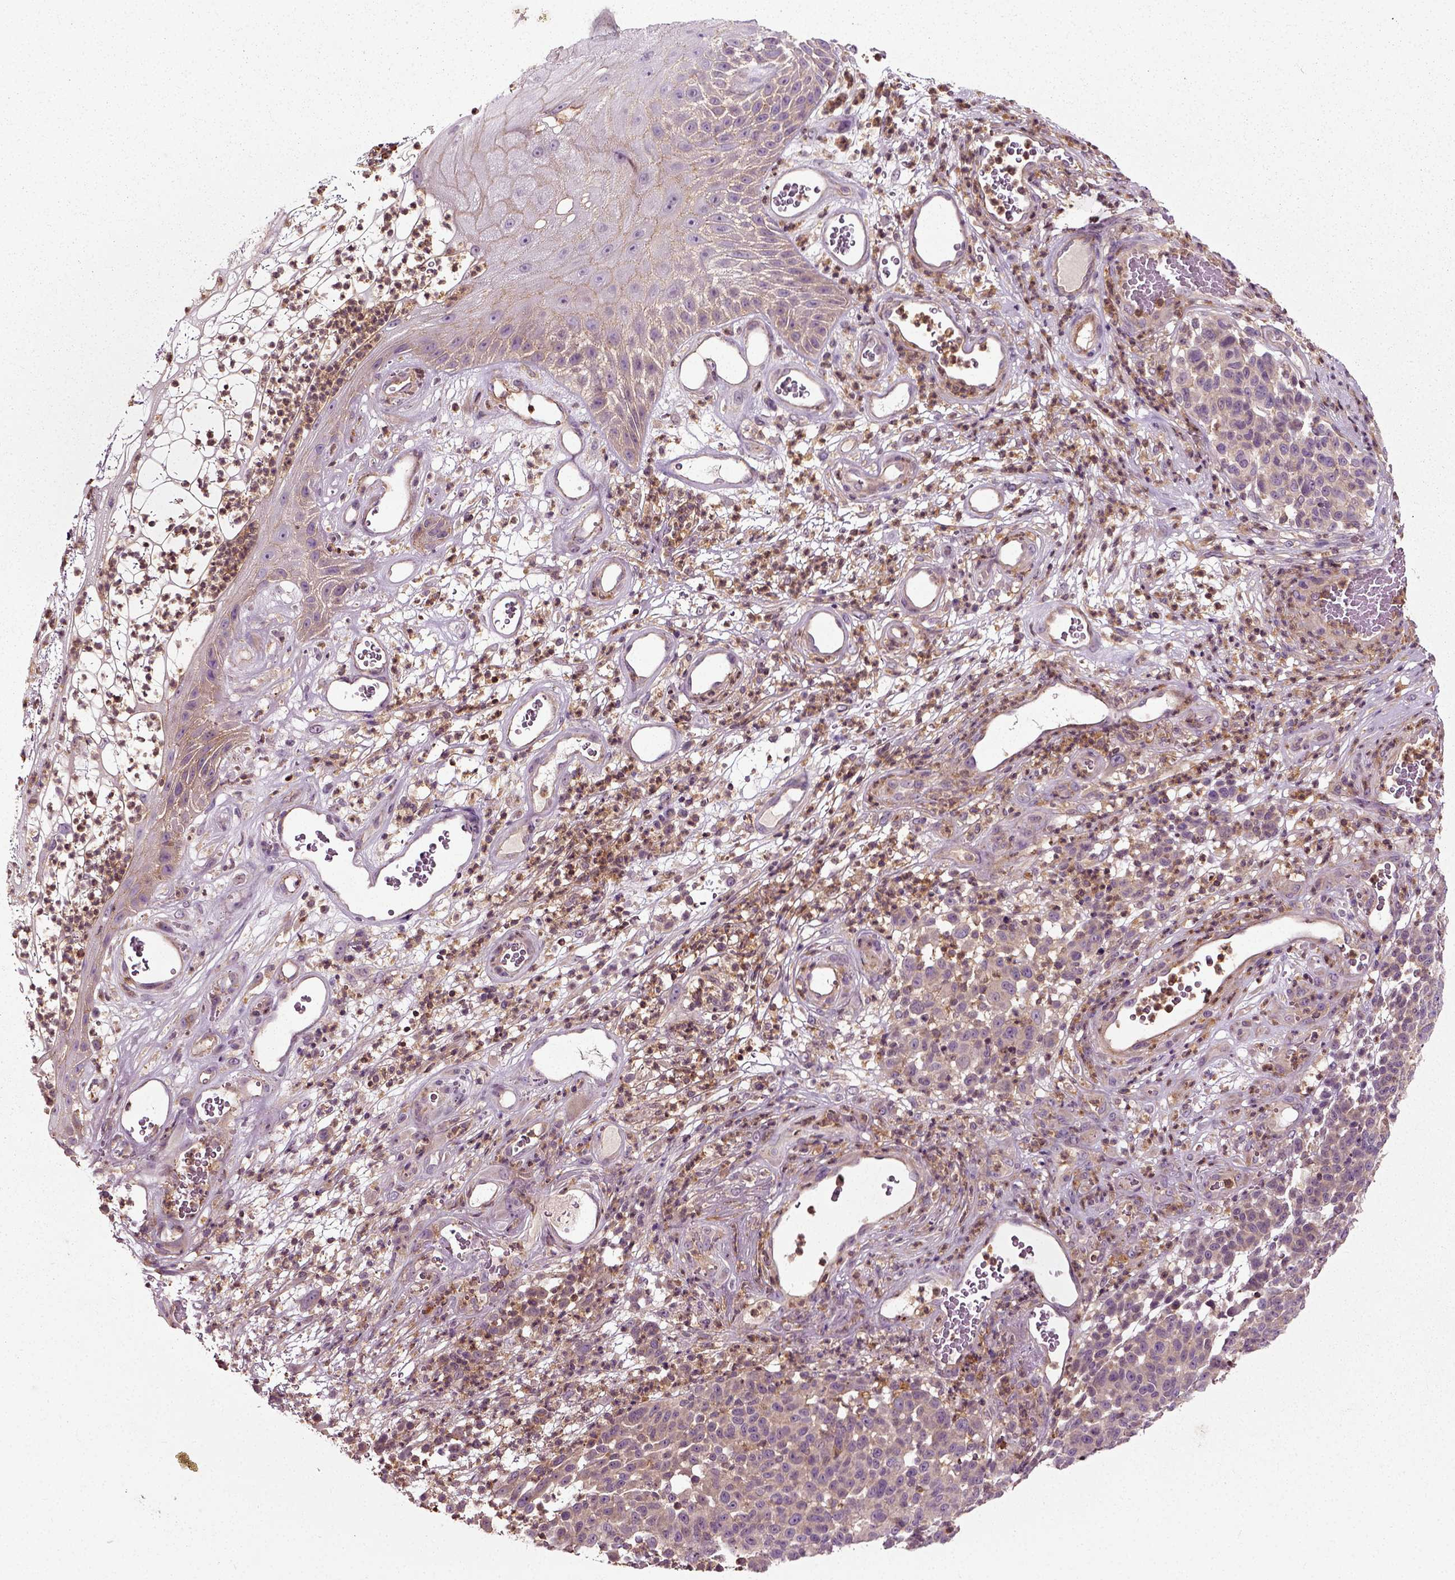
{"staining": {"intensity": "negative", "quantity": "none", "location": "none"}, "tissue": "melanoma", "cell_type": "Tumor cells", "image_type": "cancer", "snomed": [{"axis": "morphology", "description": "Malignant melanoma, NOS"}, {"axis": "topography", "description": "Skin"}], "caption": "The image displays no significant positivity in tumor cells of malignant melanoma. (Immunohistochemistry (ihc), brightfield microscopy, high magnification).", "gene": "RHOF", "patient": {"sex": "male", "age": 59}}